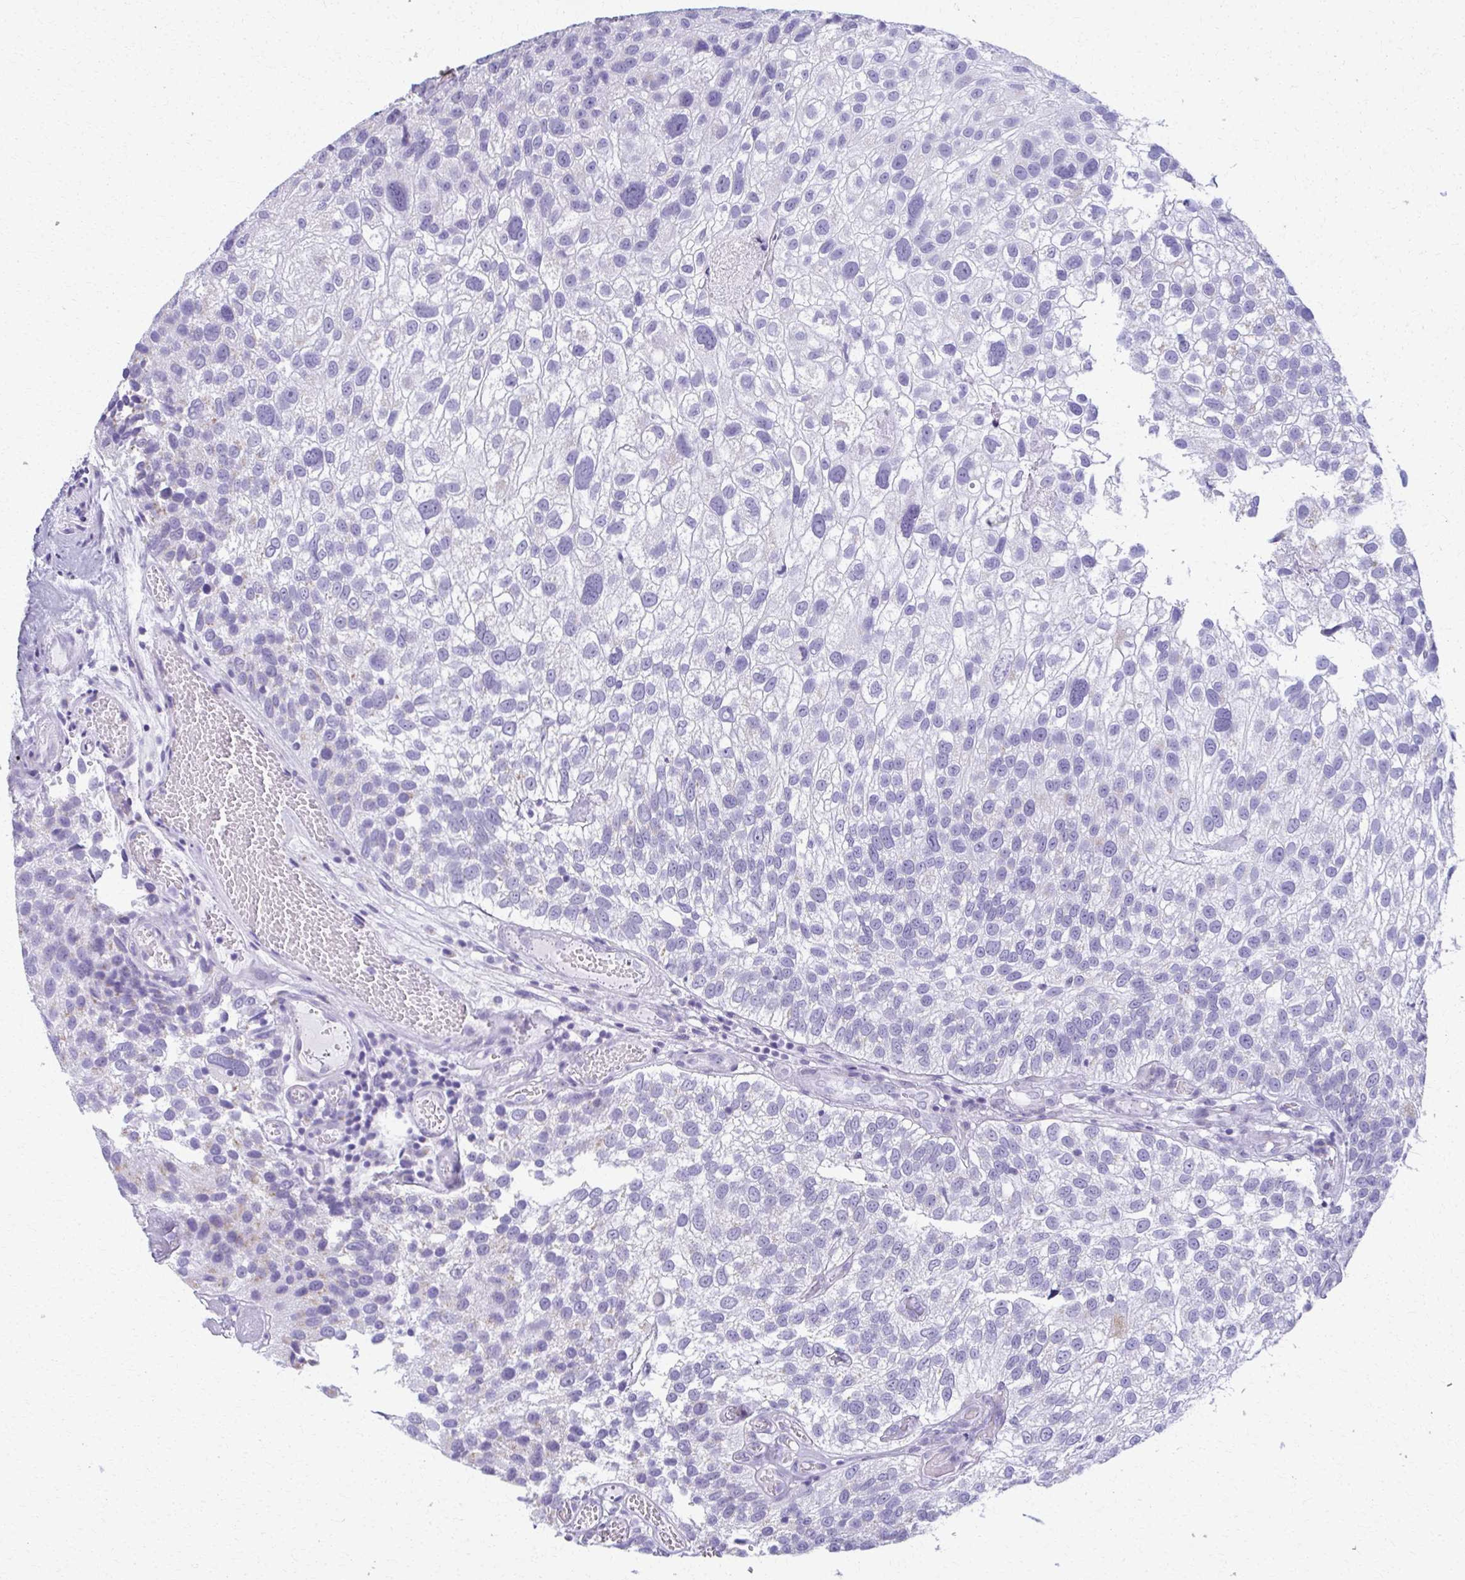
{"staining": {"intensity": "weak", "quantity": "<25%", "location": "cytoplasmic/membranous"}, "tissue": "urothelial cancer", "cell_type": "Tumor cells", "image_type": "cancer", "snomed": [{"axis": "morphology", "description": "Urothelial carcinoma, NOS"}, {"axis": "topography", "description": "Urinary bladder"}], "caption": "There is no significant staining in tumor cells of urothelial cancer.", "gene": "SCLY", "patient": {"sex": "male", "age": 87}}